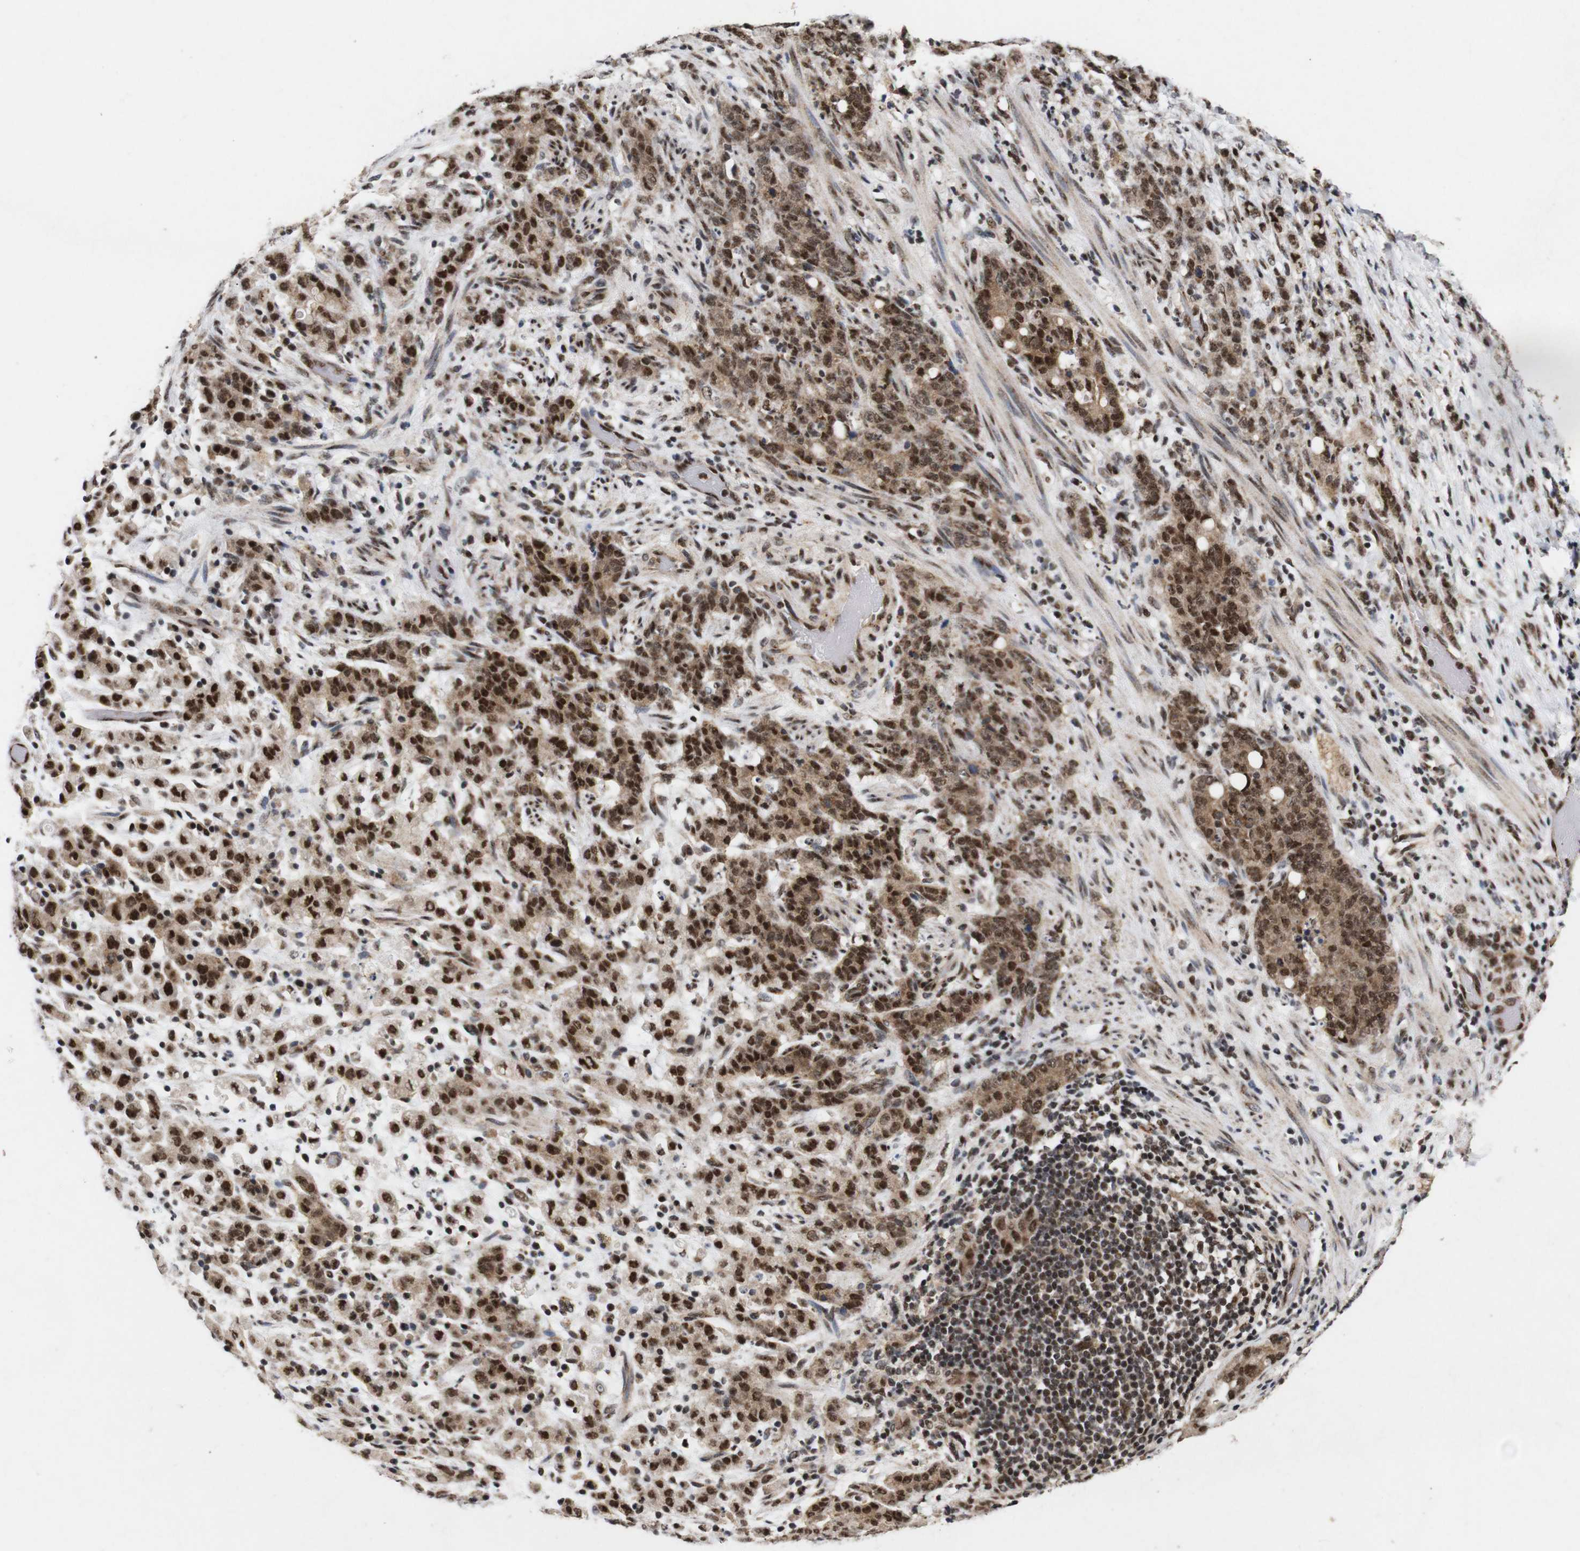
{"staining": {"intensity": "moderate", "quantity": ">75%", "location": "cytoplasmic/membranous,nuclear"}, "tissue": "stomach cancer", "cell_type": "Tumor cells", "image_type": "cancer", "snomed": [{"axis": "morphology", "description": "Adenocarcinoma, NOS"}, {"axis": "topography", "description": "Stomach, lower"}], "caption": "Immunohistochemical staining of human stomach adenocarcinoma reveals medium levels of moderate cytoplasmic/membranous and nuclear expression in about >75% of tumor cells.", "gene": "PYM1", "patient": {"sex": "male", "age": 88}}